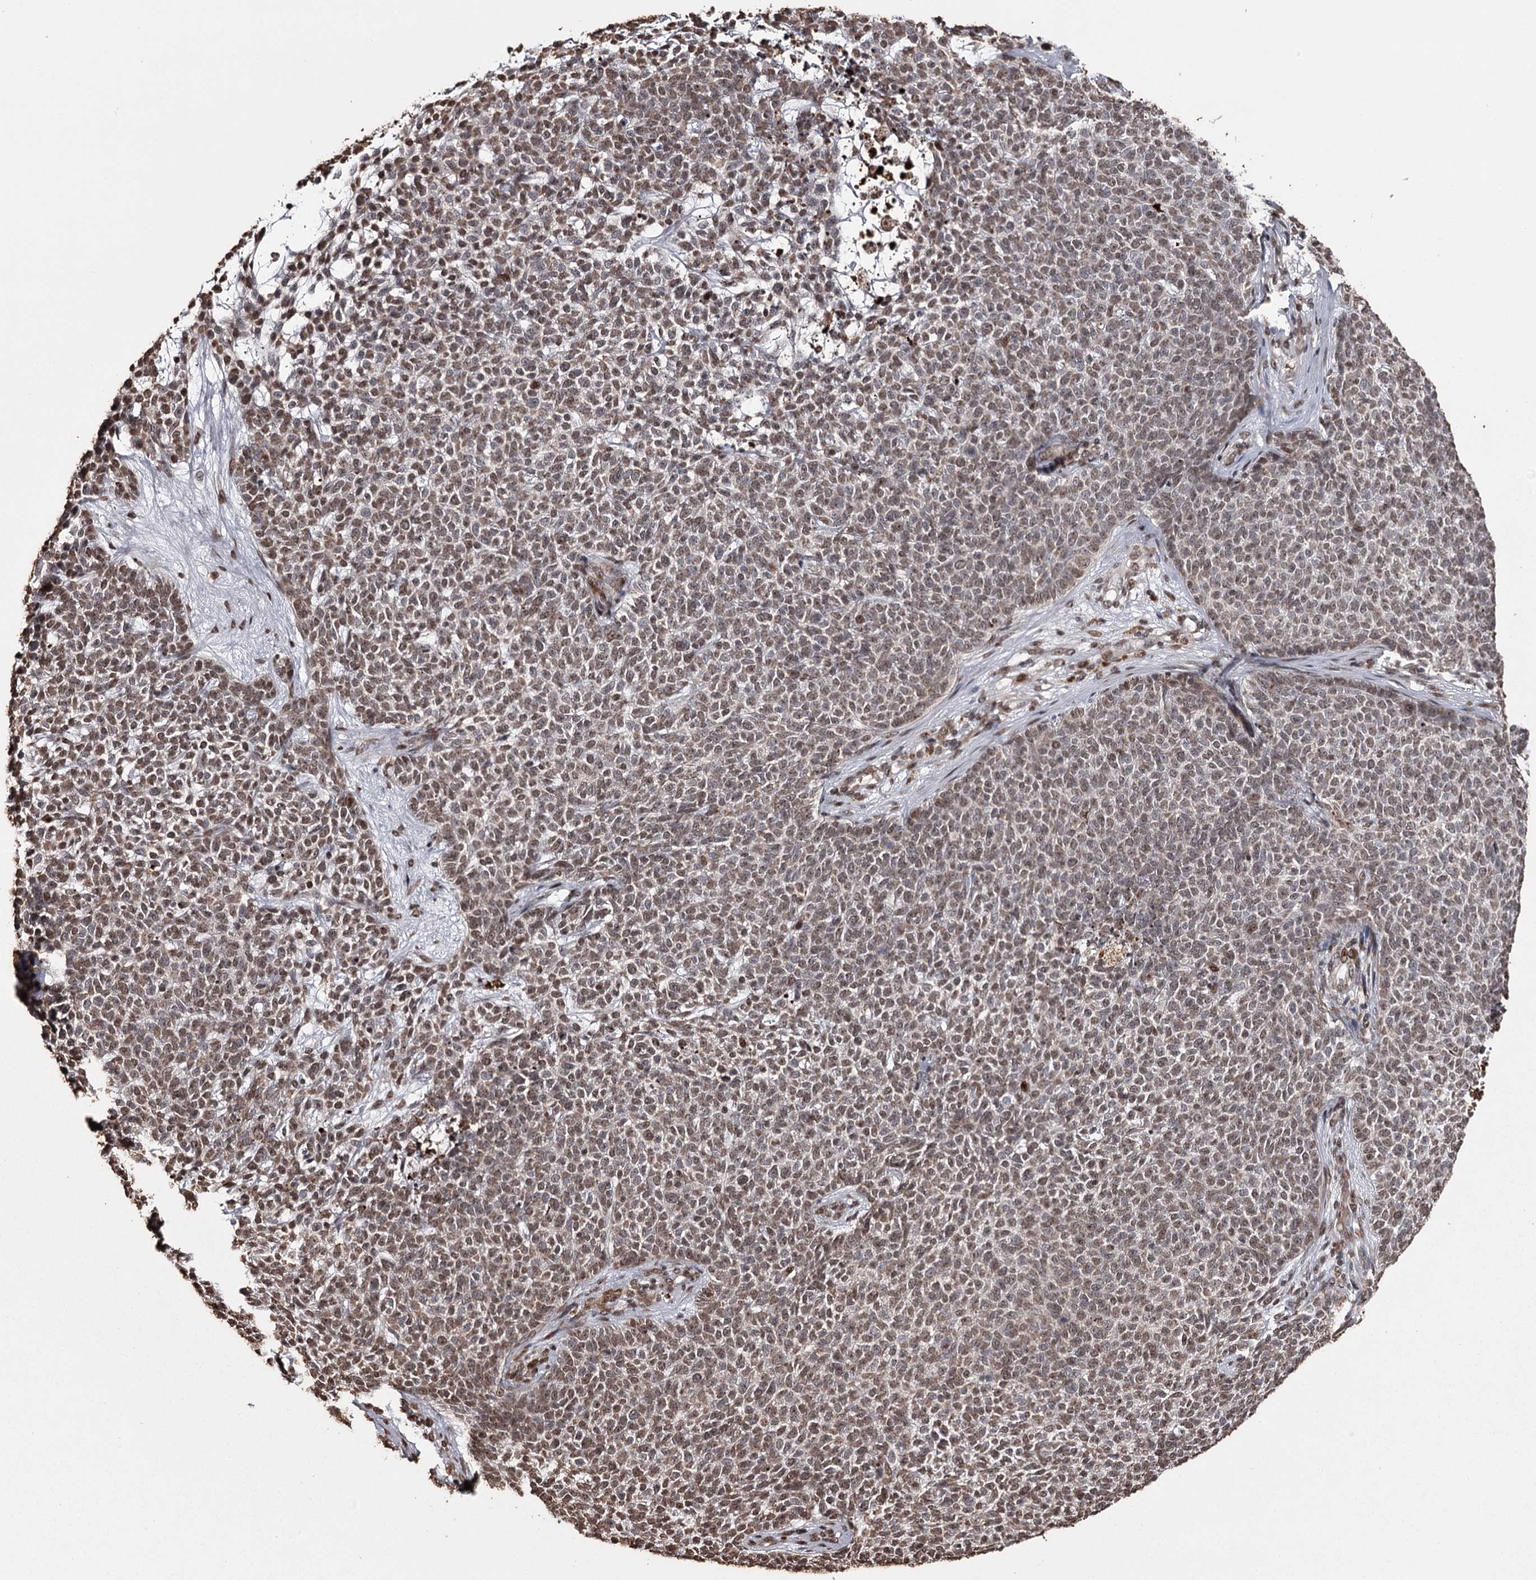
{"staining": {"intensity": "moderate", "quantity": ">75%", "location": "nuclear"}, "tissue": "skin cancer", "cell_type": "Tumor cells", "image_type": "cancer", "snomed": [{"axis": "morphology", "description": "Basal cell carcinoma"}, {"axis": "topography", "description": "Skin"}], "caption": "Human skin basal cell carcinoma stained for a protein (brown) demonstrates moderate nuclear positive expression in about >75% of tumor cells.", "gene": "THYN1", "patient": {"sex": "female", "age": 84}}